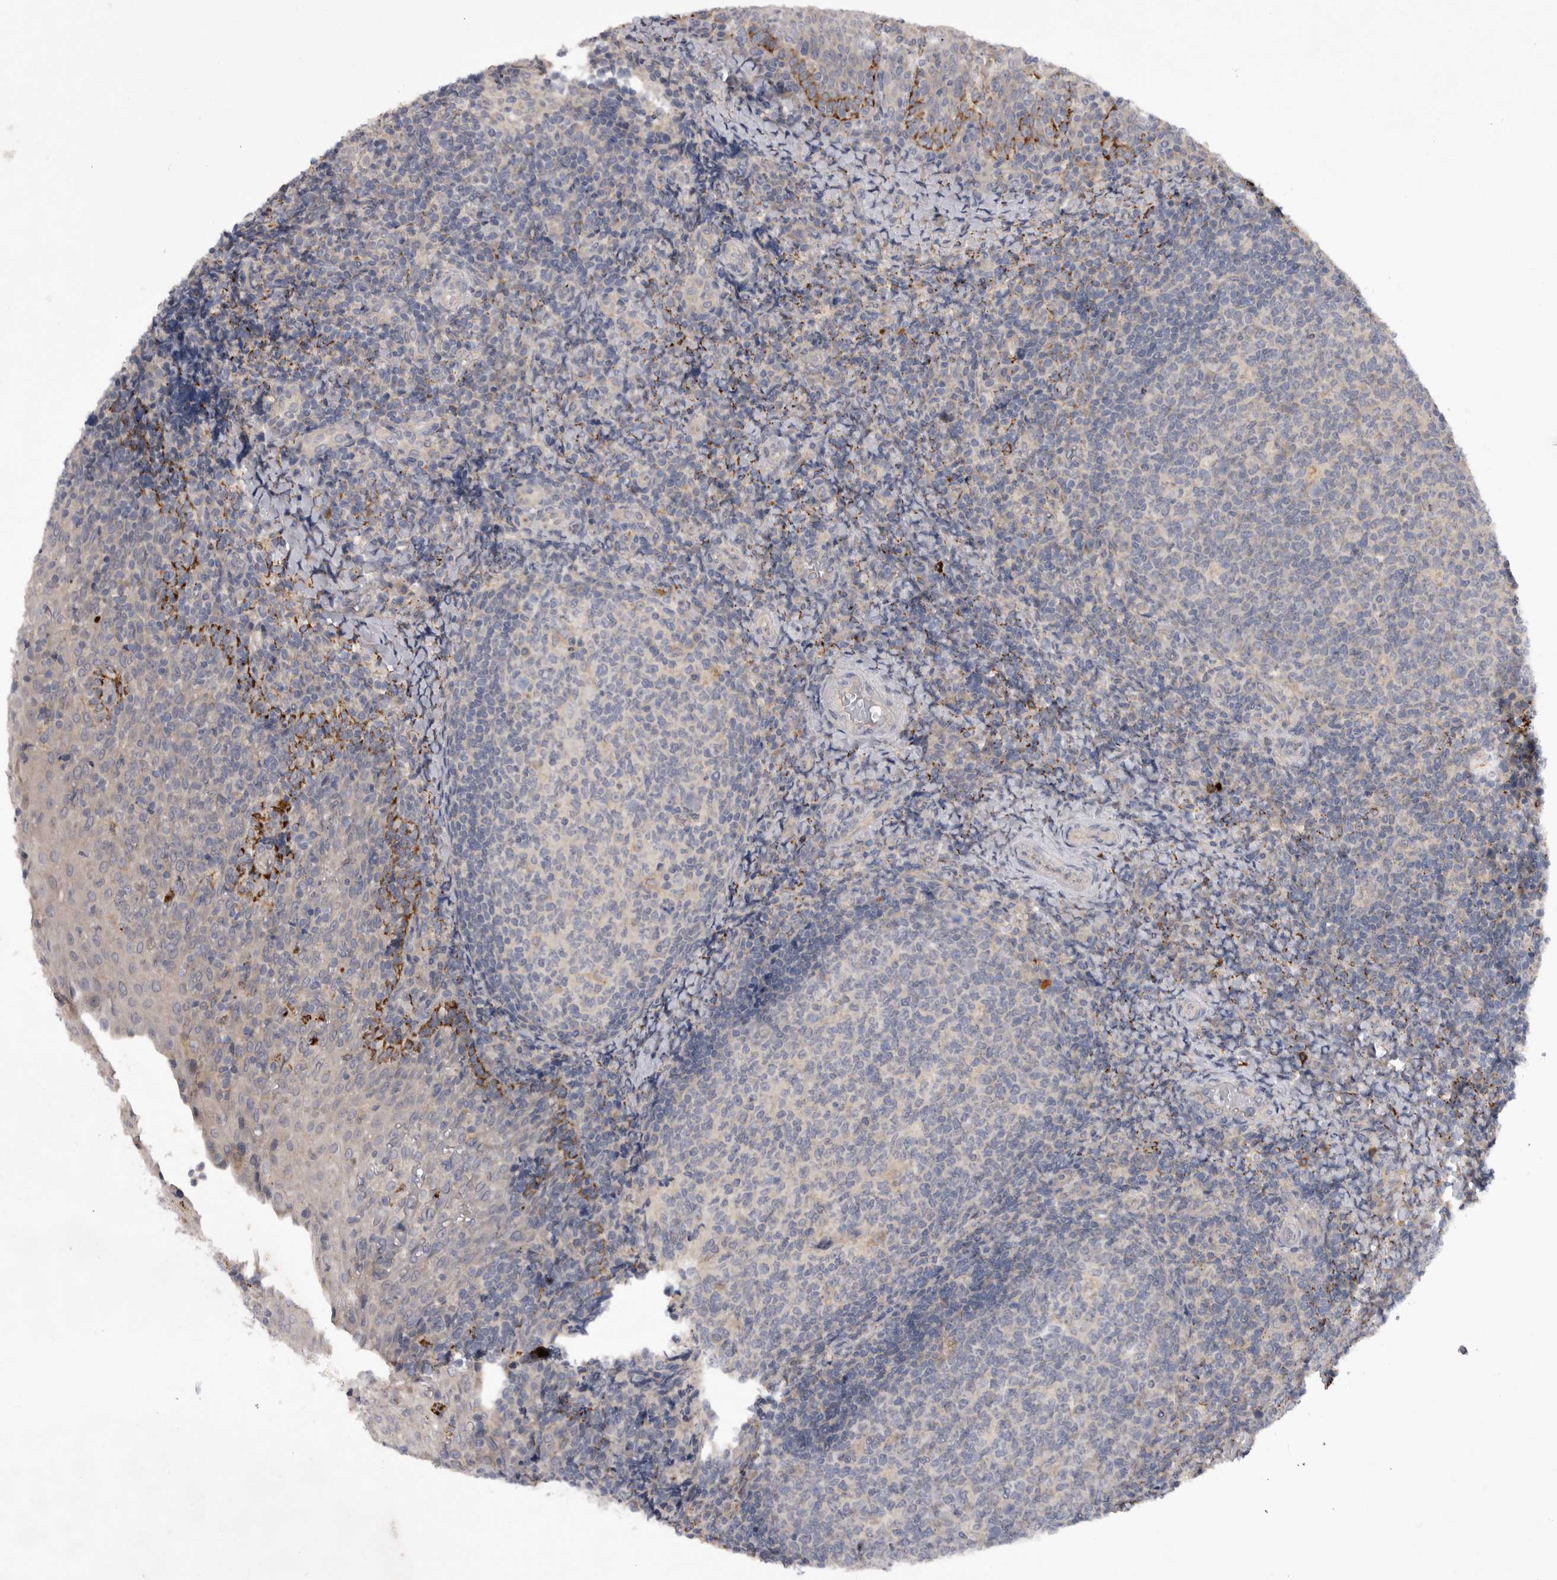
{"staining": {"intensity": "negative", "quantity": "none", "location": "none"}, "tissue": "tonsil", "cell_type": "Germinal center cells", "image_type": "normal", "snomed": [{"axis": "morphology", "description": "Normal tissue, NOS"}, {"axis": "topography", "description": "Tonsil"}], "caption": "Immunohistochemistry (IHC) of benign human tonsil shows no expression in germinal center cells. (Brightfield microscopy of DAB (3,3'-diaminobenzidine) immunohistochemistry (IHC) at high magnification).", "gene": "DHDDS", "patient": {"sex": "female", "age": 19}}